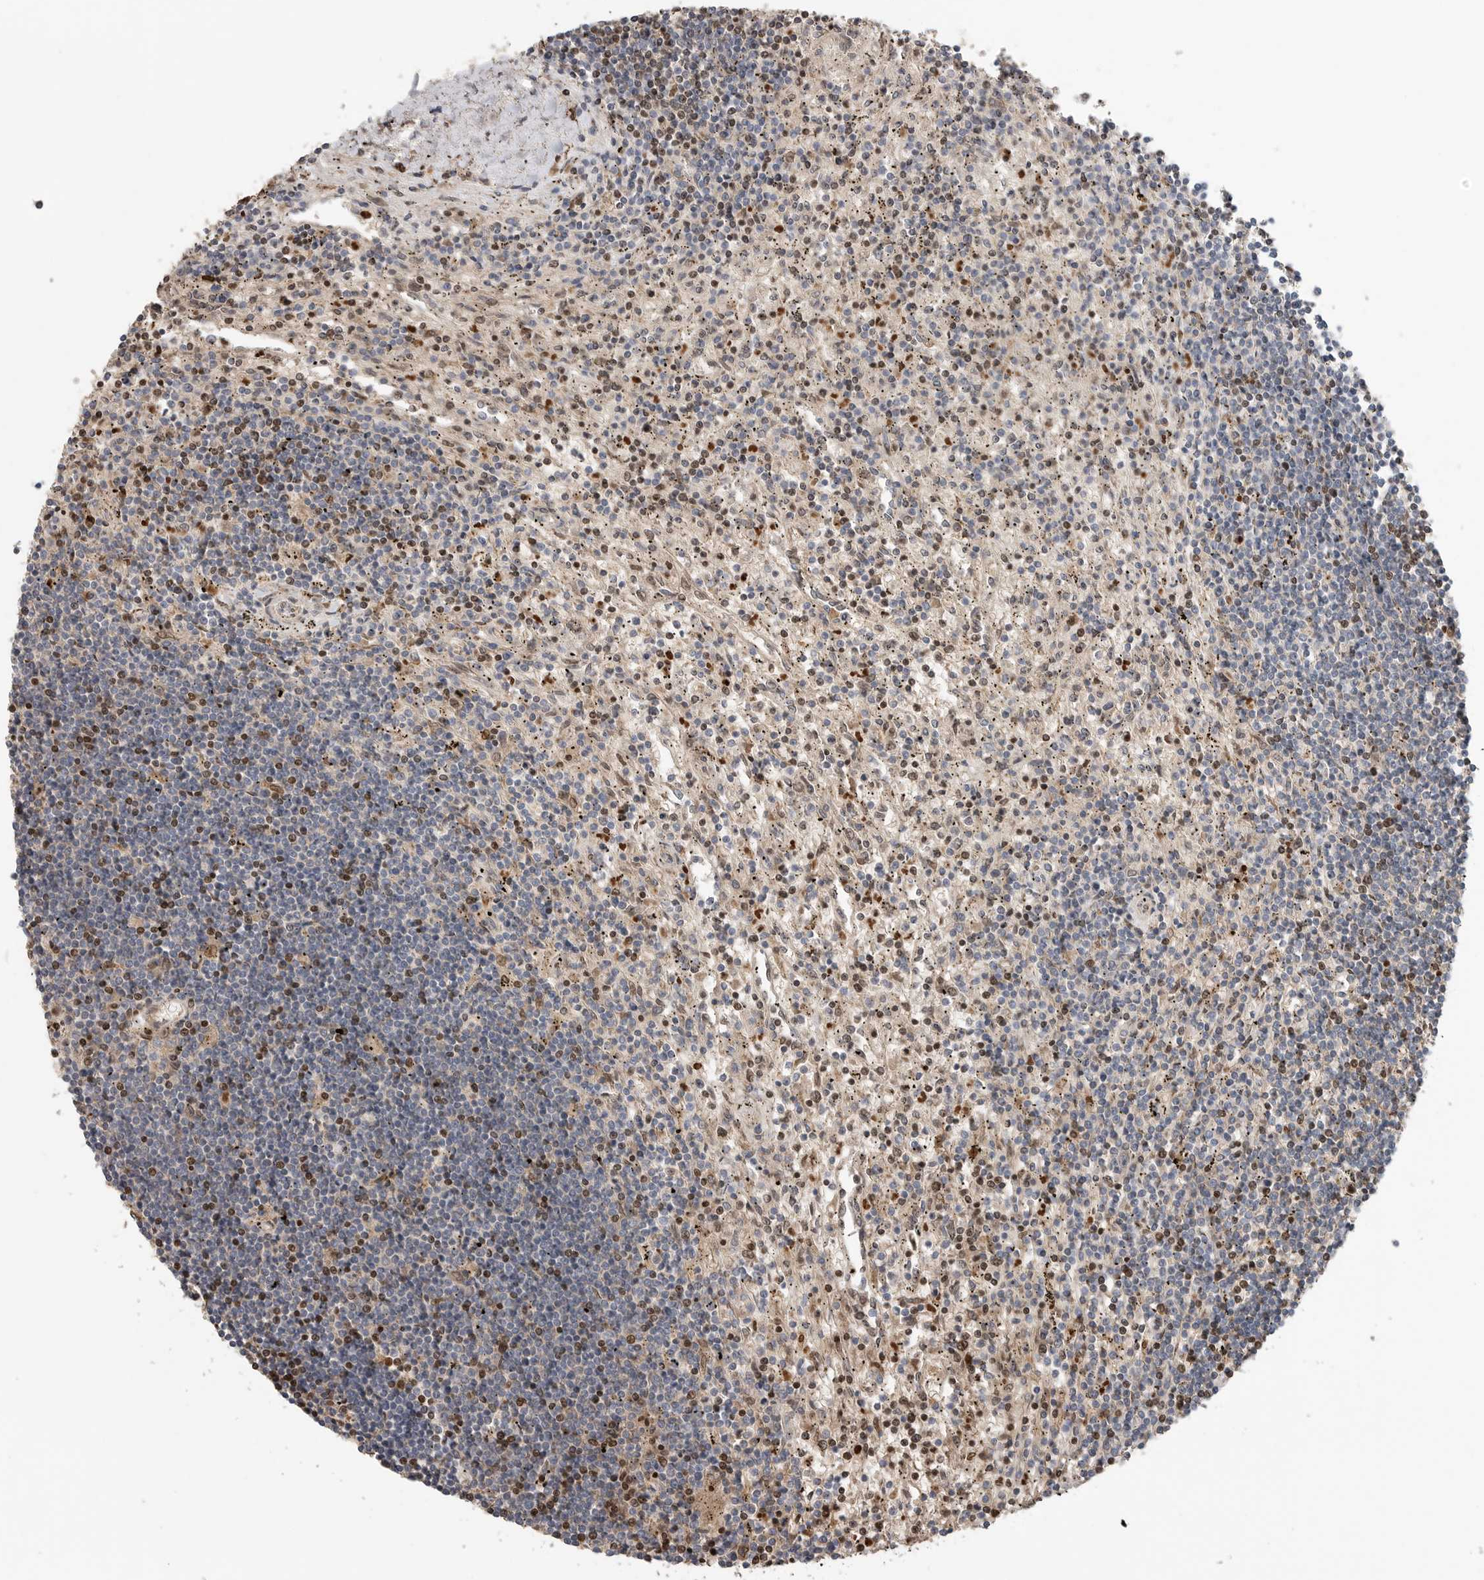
{"staining": {"intensity": "moderate", "quantity": "25%-75%", "location": "nuclear"}, "tissue": "lymphoma", "cell_type": "Tumor cells", "image_type": "cancer", "snomed": [{"axis": "morphology", "description": "Malignant lymphoma, non-Hodgkin's type, Low grade"}, {"axis": "topography", "description": "Spleen"}], "caption": "Immunohistochemistry (IHC) micrograph of low-grade malignant lymphoma, non-Hodgkin's type stained for a protein (brown), which demonstrates medium levels of moderate nuclear expression in about 25%-75% of tumor cells.", "gene": "GALNS", "patient": {"sex": "male", "age": 76}}